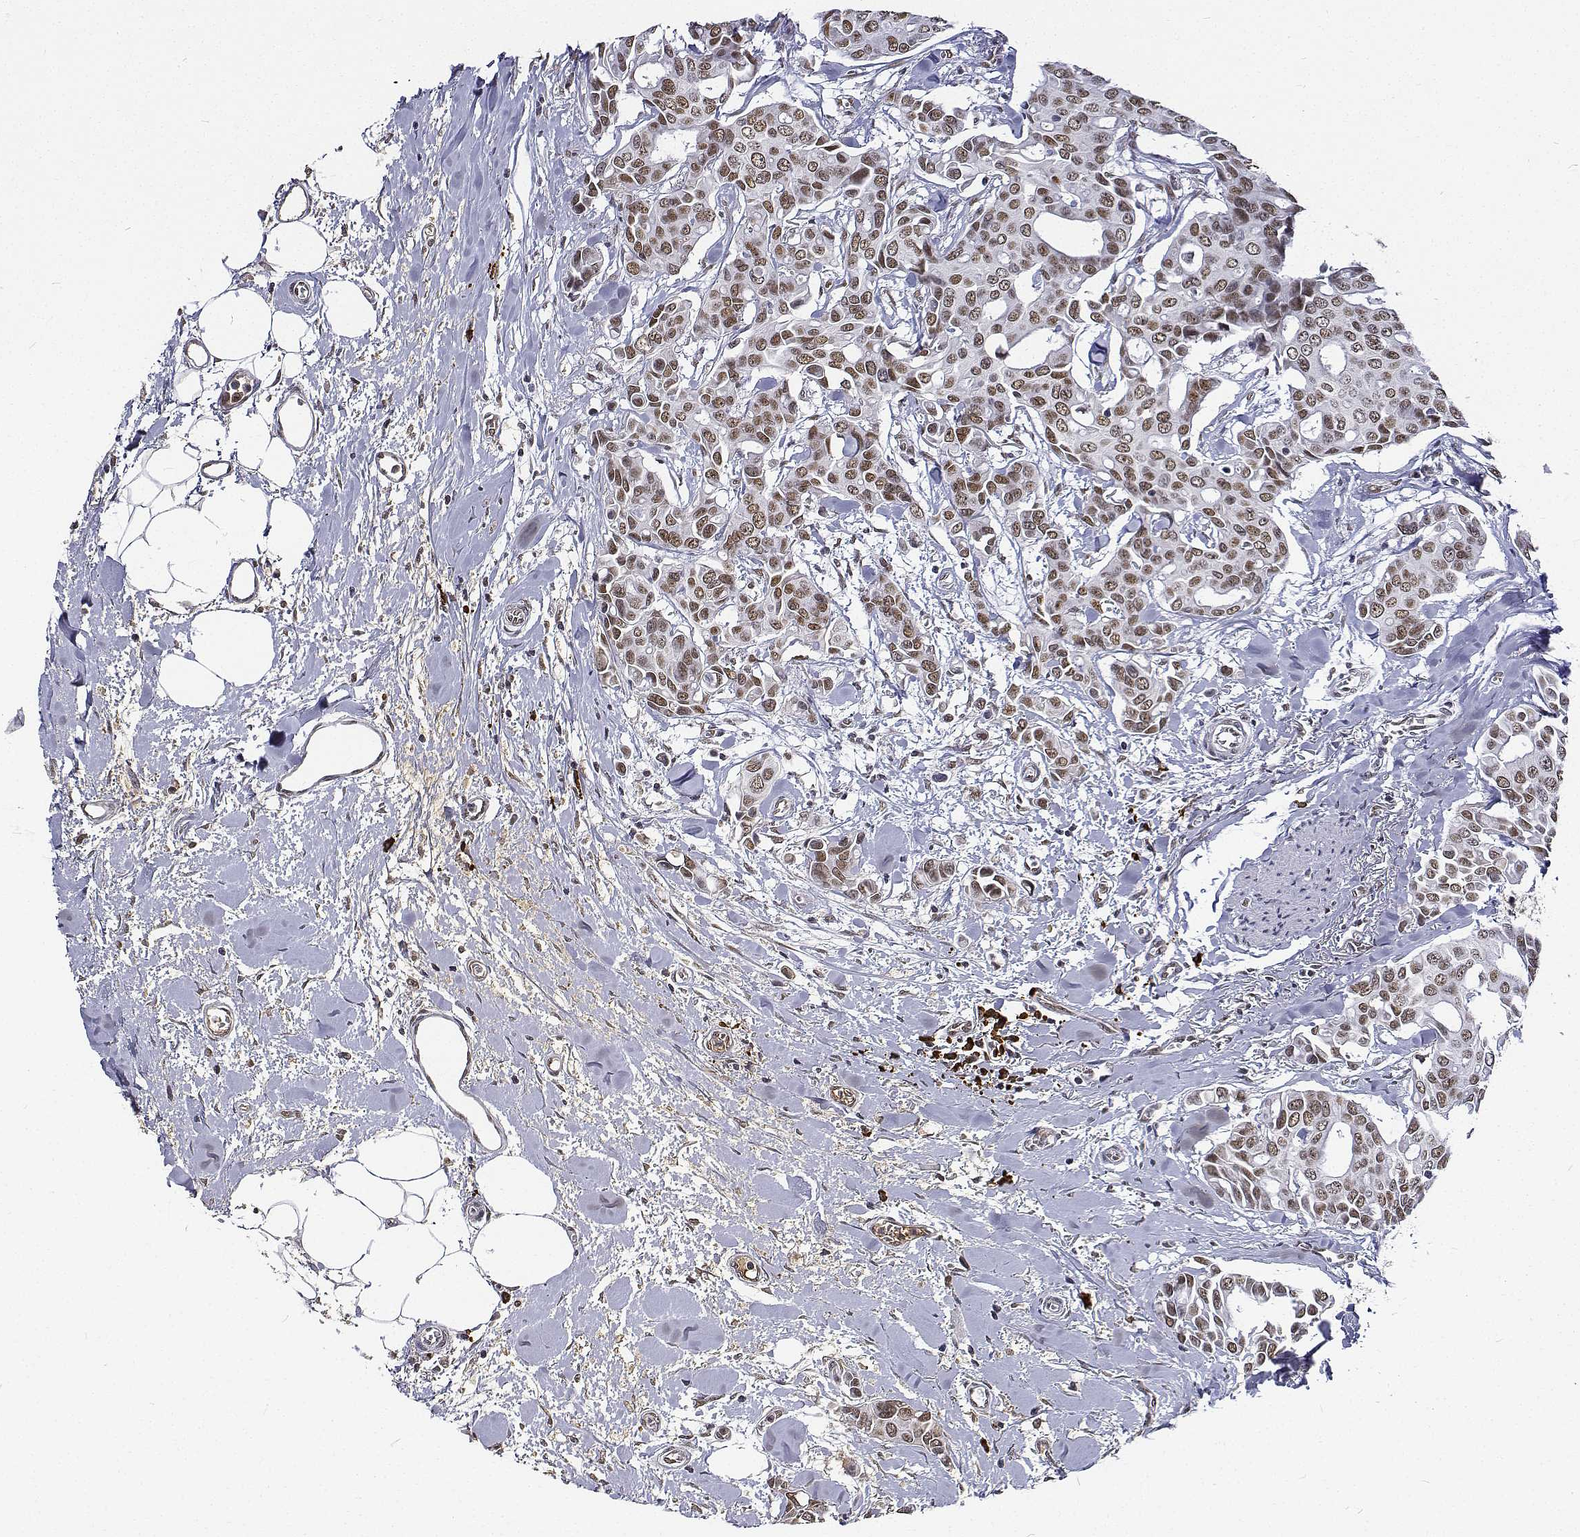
{"staining": {"intensity": "moderate", "quantity": ">75%", "location": "cytoplasmic/membranous"}, "tissue": "breast cancer", "cell_type": "Tumor cells", "image_type": "cancer", "snomed": [{"axis": "morphology", "description": "Duct carcinoma"}, {"axis": "topography", "description": "Breast"}], "caption": "Breast cancer (infiltrating ductal carcinoma) was stained to show a protein in brown. There is medium levels of moderate cytoplasmic/membranous staining in approximately >75% of tumor cells. Nuclei are stained in blue.", "gene": "ATRX", "patient": {"sex": "female", "age": 54}}